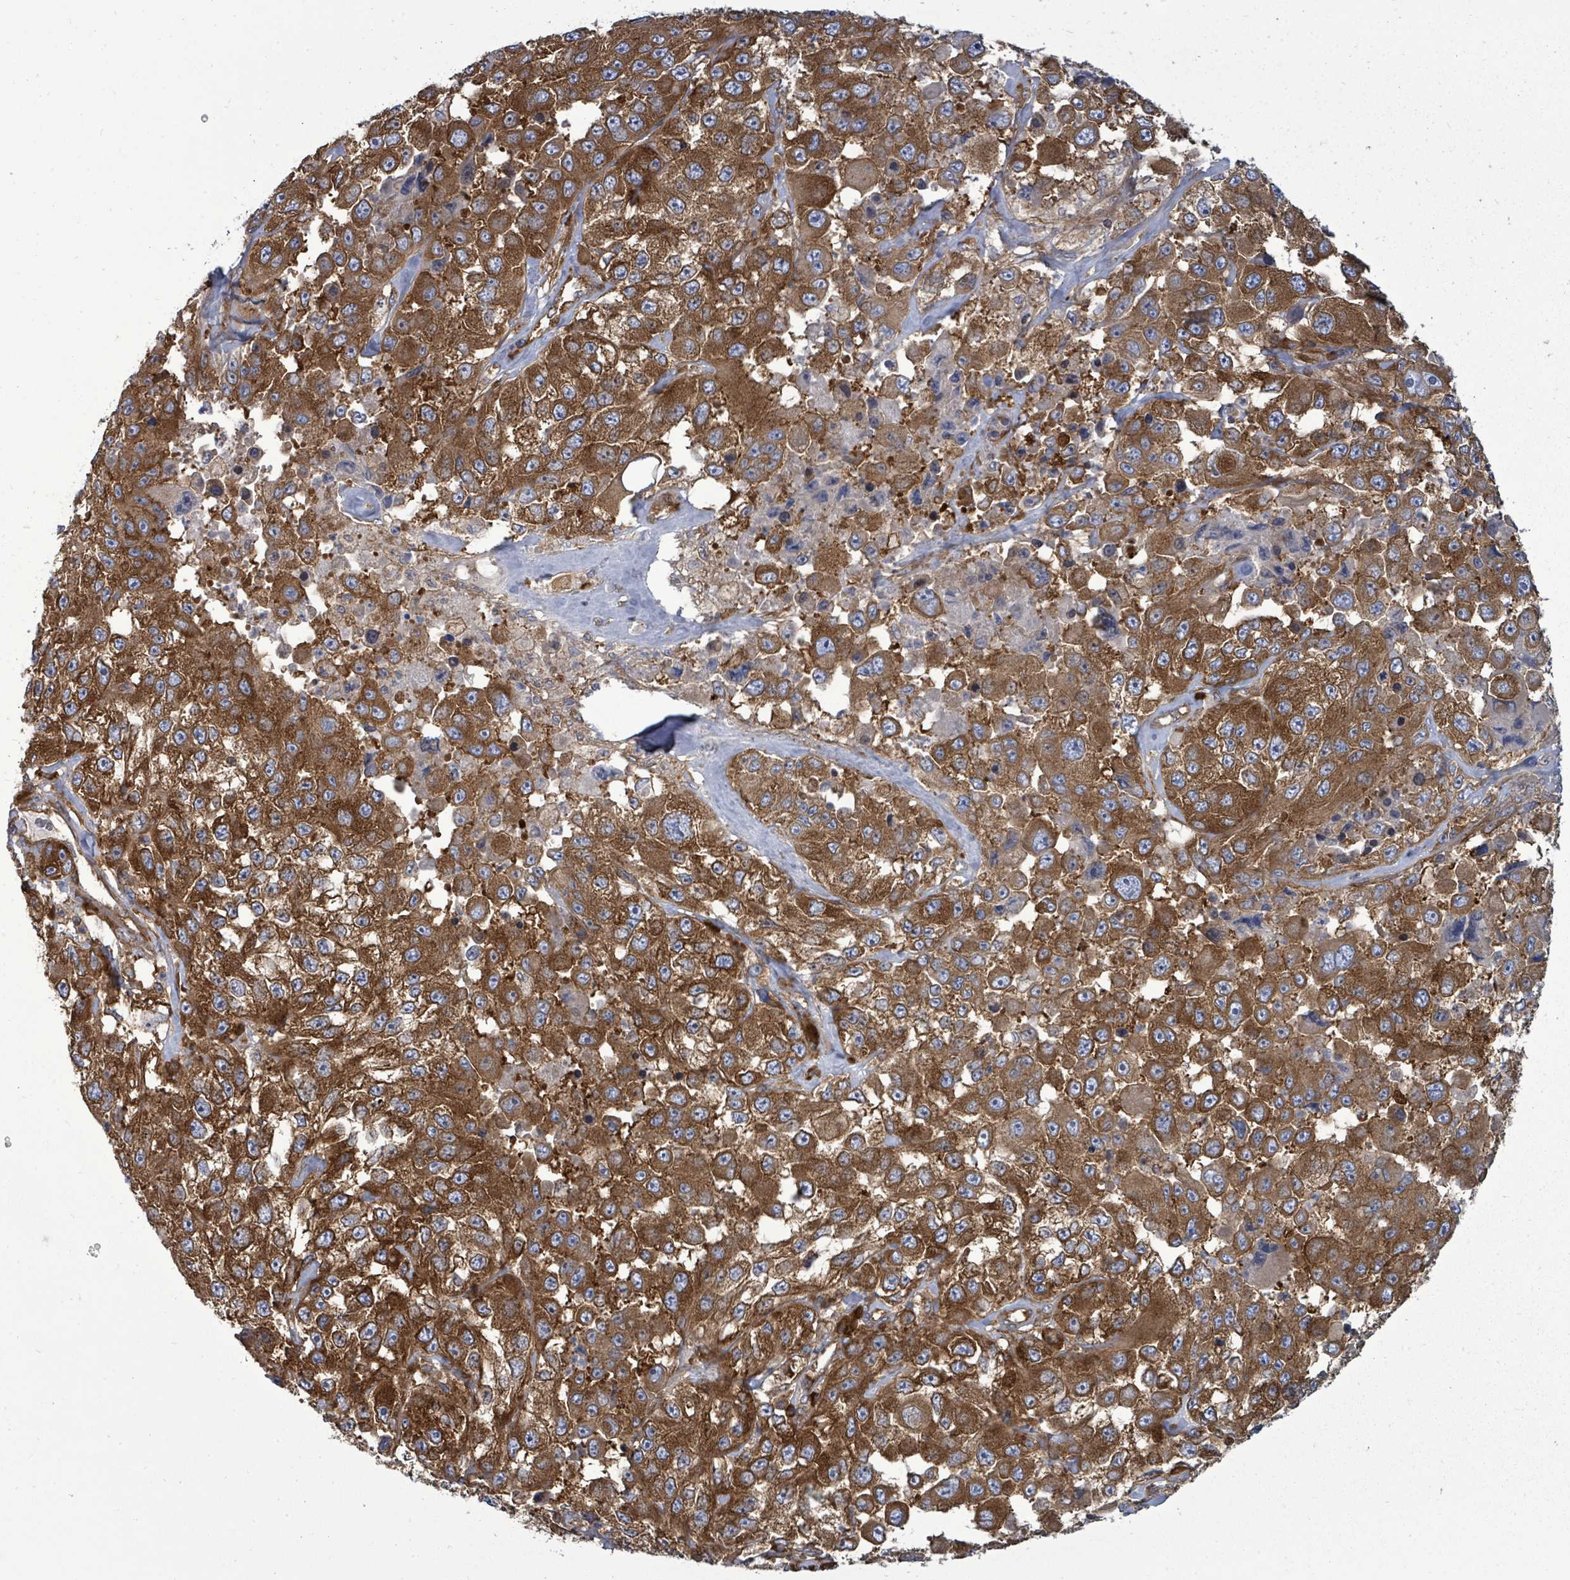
{"staining": {"intensity": "moderate", "quantity": ">75%", "location": "cytoplasmic/membranous"}, "tissue": "melanoma", "cell_type": "Tumor cells", "image_type": "cancer", "snomed": [{"axis": "morphology", "description": "Malignant melanoma, Metastatic site"}, {"axis": "topography", "description": "Lymph node"}], "caption": "Melanoma tissue demonstrates moderate cytoplasmic/membranous staining in approximately >75% of tumor cells", "gene": "EIF3C", "patient": {"sex": "male", "age": 62}}